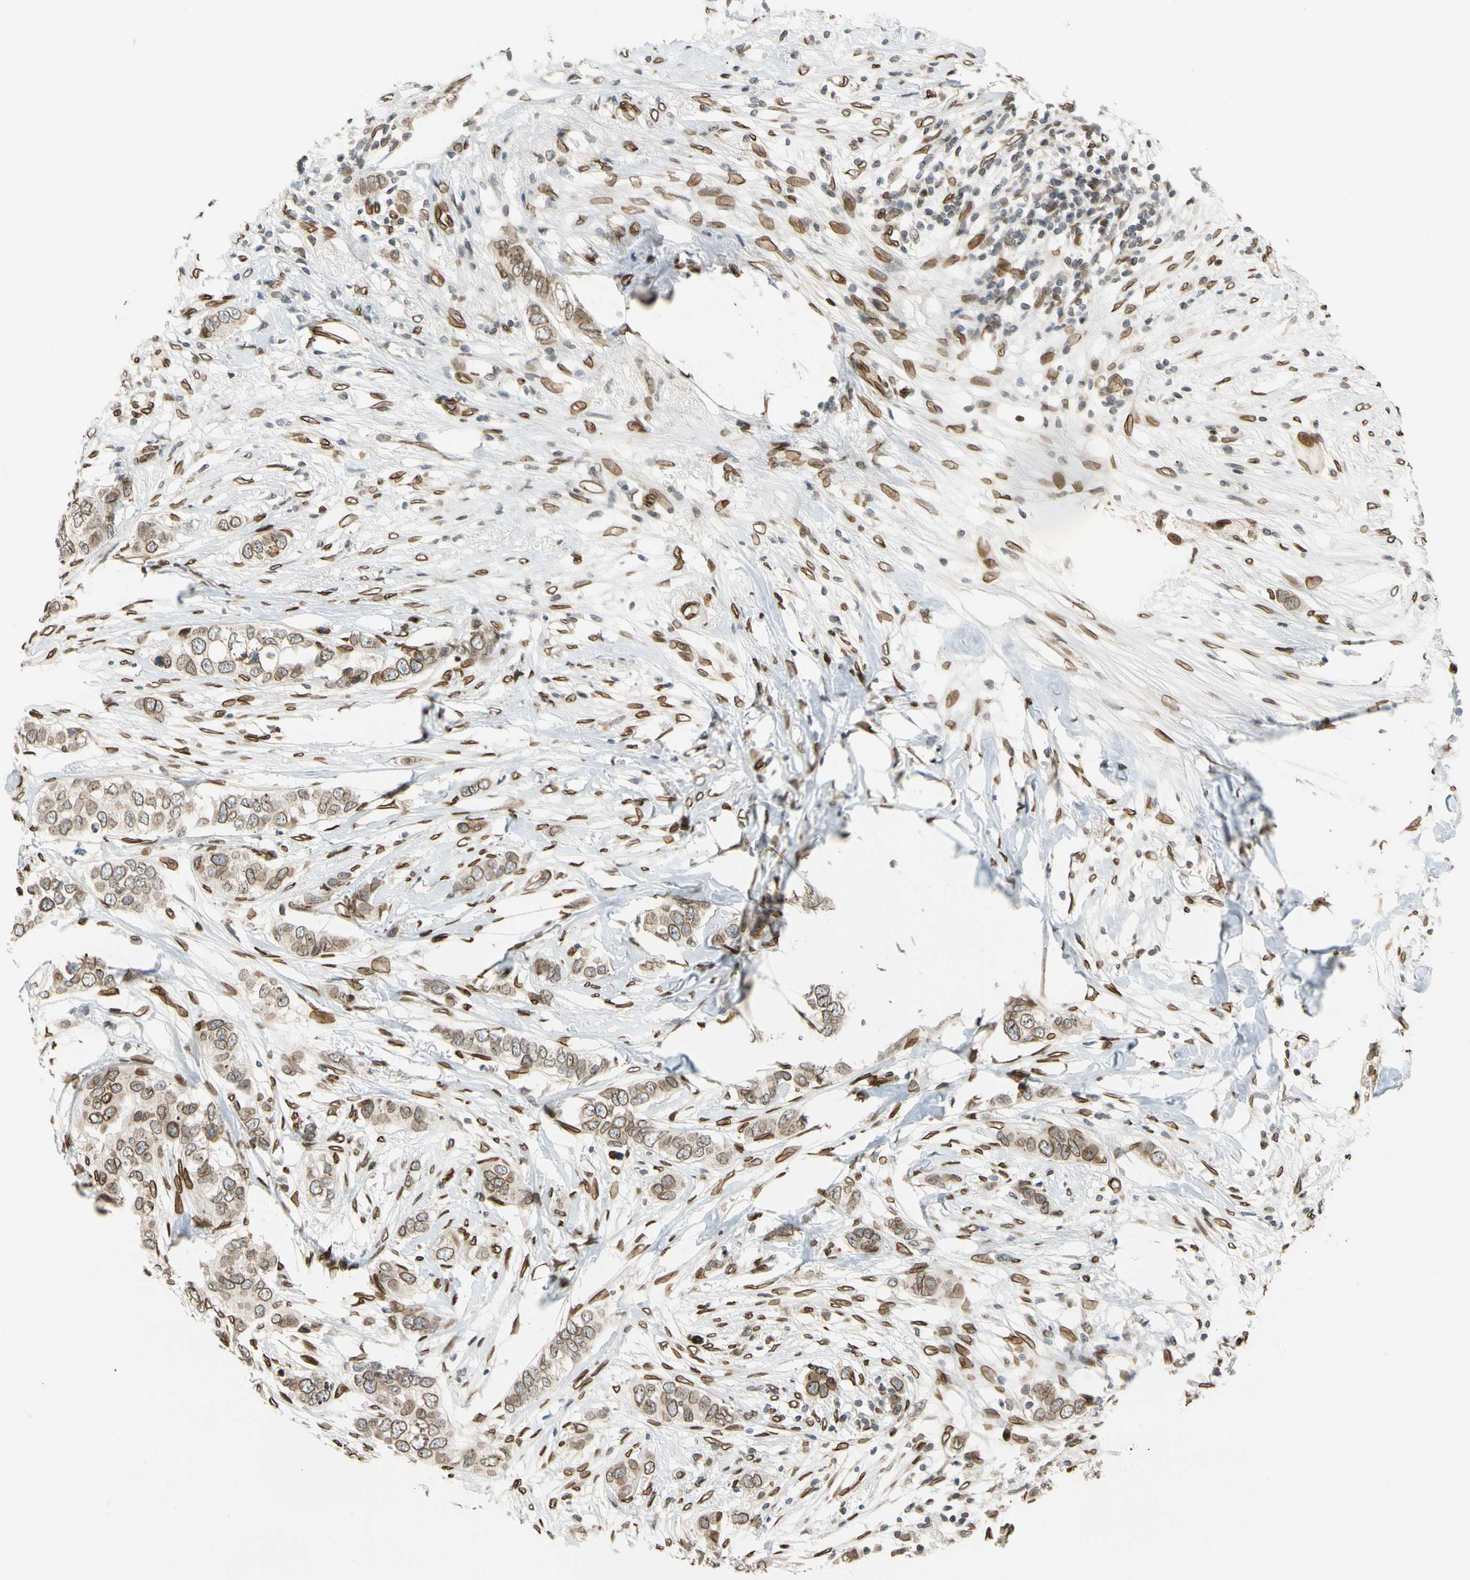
{"staining": {"intensity": "moderate", "quantity": ">75%", "location": "cytoplasmic/membranous,nuclear"}, "tissue": "breast cancer", "cell_type": "Tumor cells", "image_type": "cancer", "snomed": [{"axis": "morphology", "description": "Duct carcinoma"}, {"axis": "topography", "description": "Breast"}], "caption": "Brown immunohistochemical staining in human infiltrating ductal carcinoma (breast) reveals moderate cytoplasmic/membranous and nuclear expression in approximately >75% of tumor cells.", "gene": "SUN1", "patient": {"sex": "female", "age": 50}}